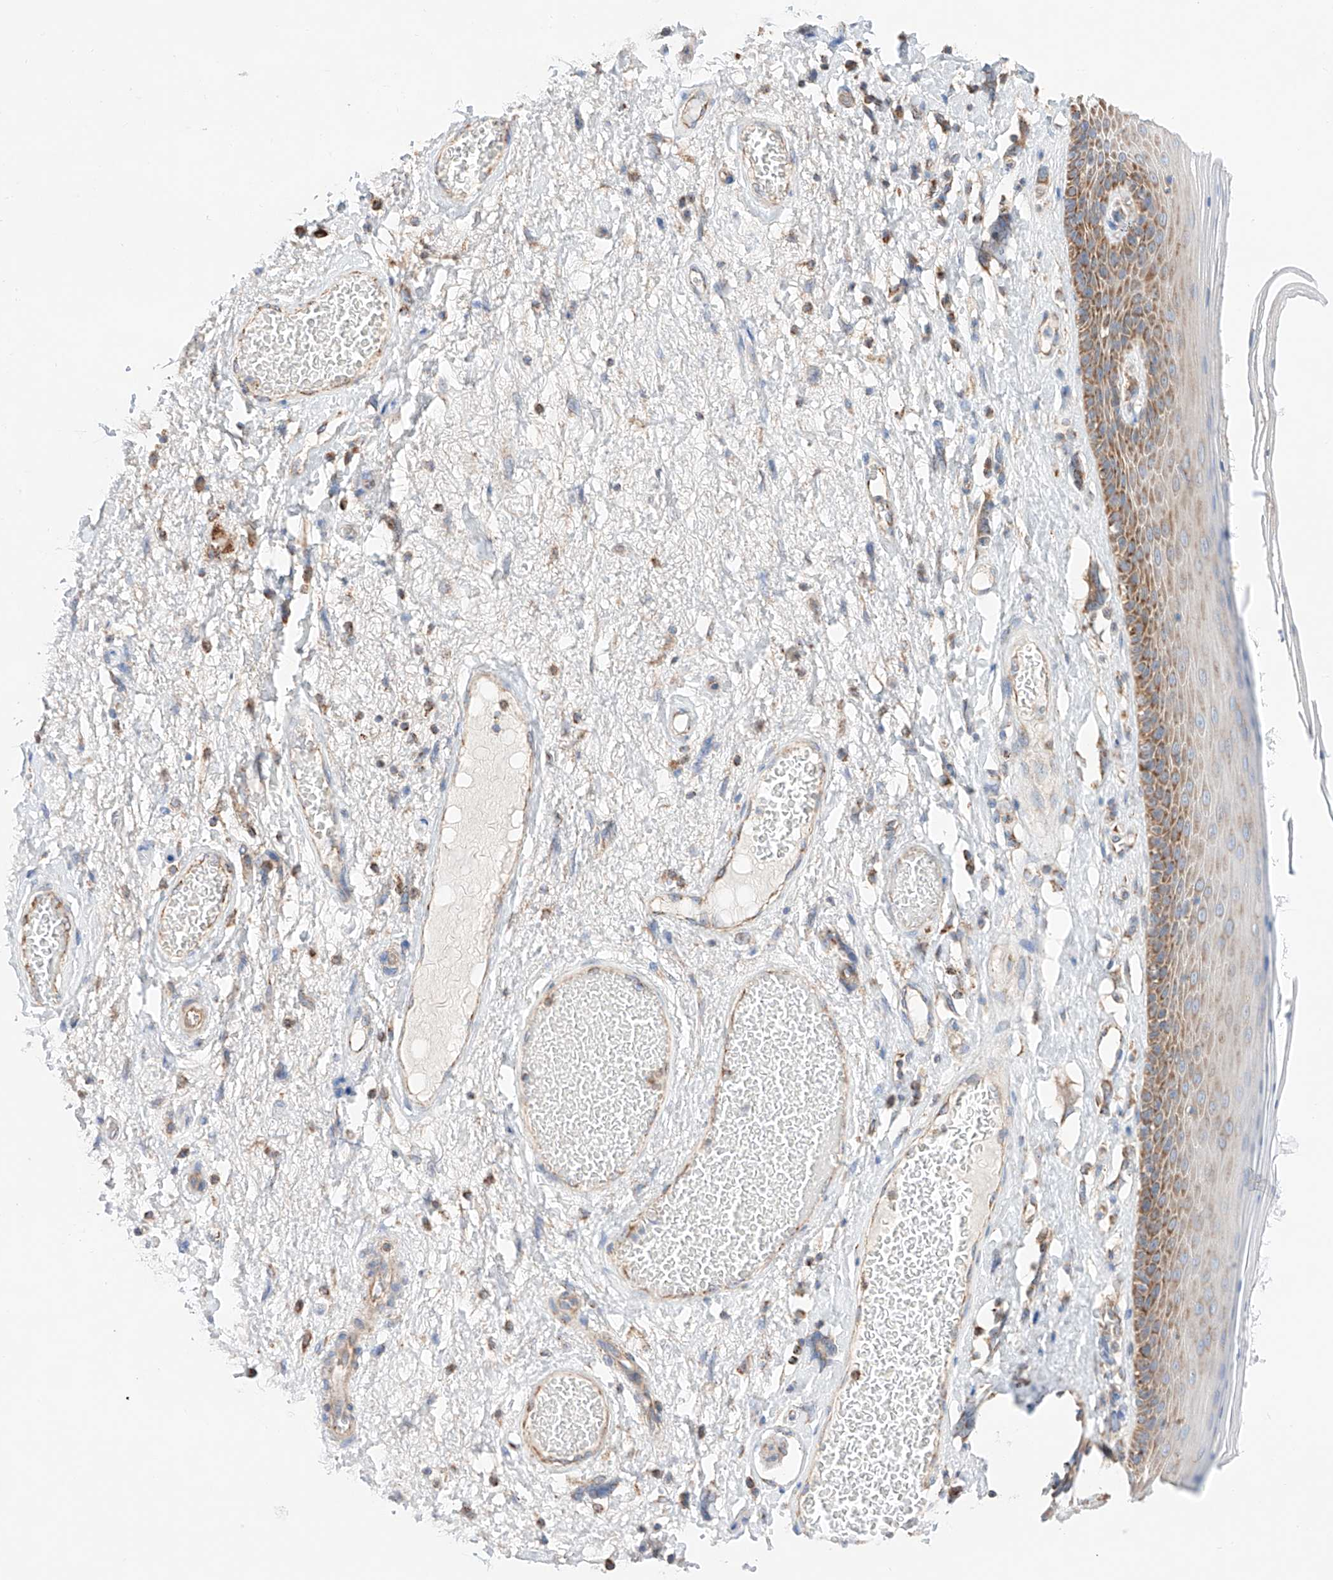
{"staining": {"intensity": "moderate", "quantity": ">75%", "location": "cytoplasmic/membranous"}, "tissue": "skin", "cell_type": "Epidermal cells", "image_type": "normal", "snomed": [{"axis": "morphology", "description": "Normal tissue, NOS"}, {"axis": "topography", "description": "Anal"}], "caption": "Immunohistochemistry (IHC) (DAB) staining of benign skin displays moderate cytoplasmic/membranous protein positivity in approximately >75% of epidermal cells. (brown staining indicates protein expression, while blue staining denotes nuclei).", "gene": "KTI12", "patient": {"sex": "male", "age": 69}}